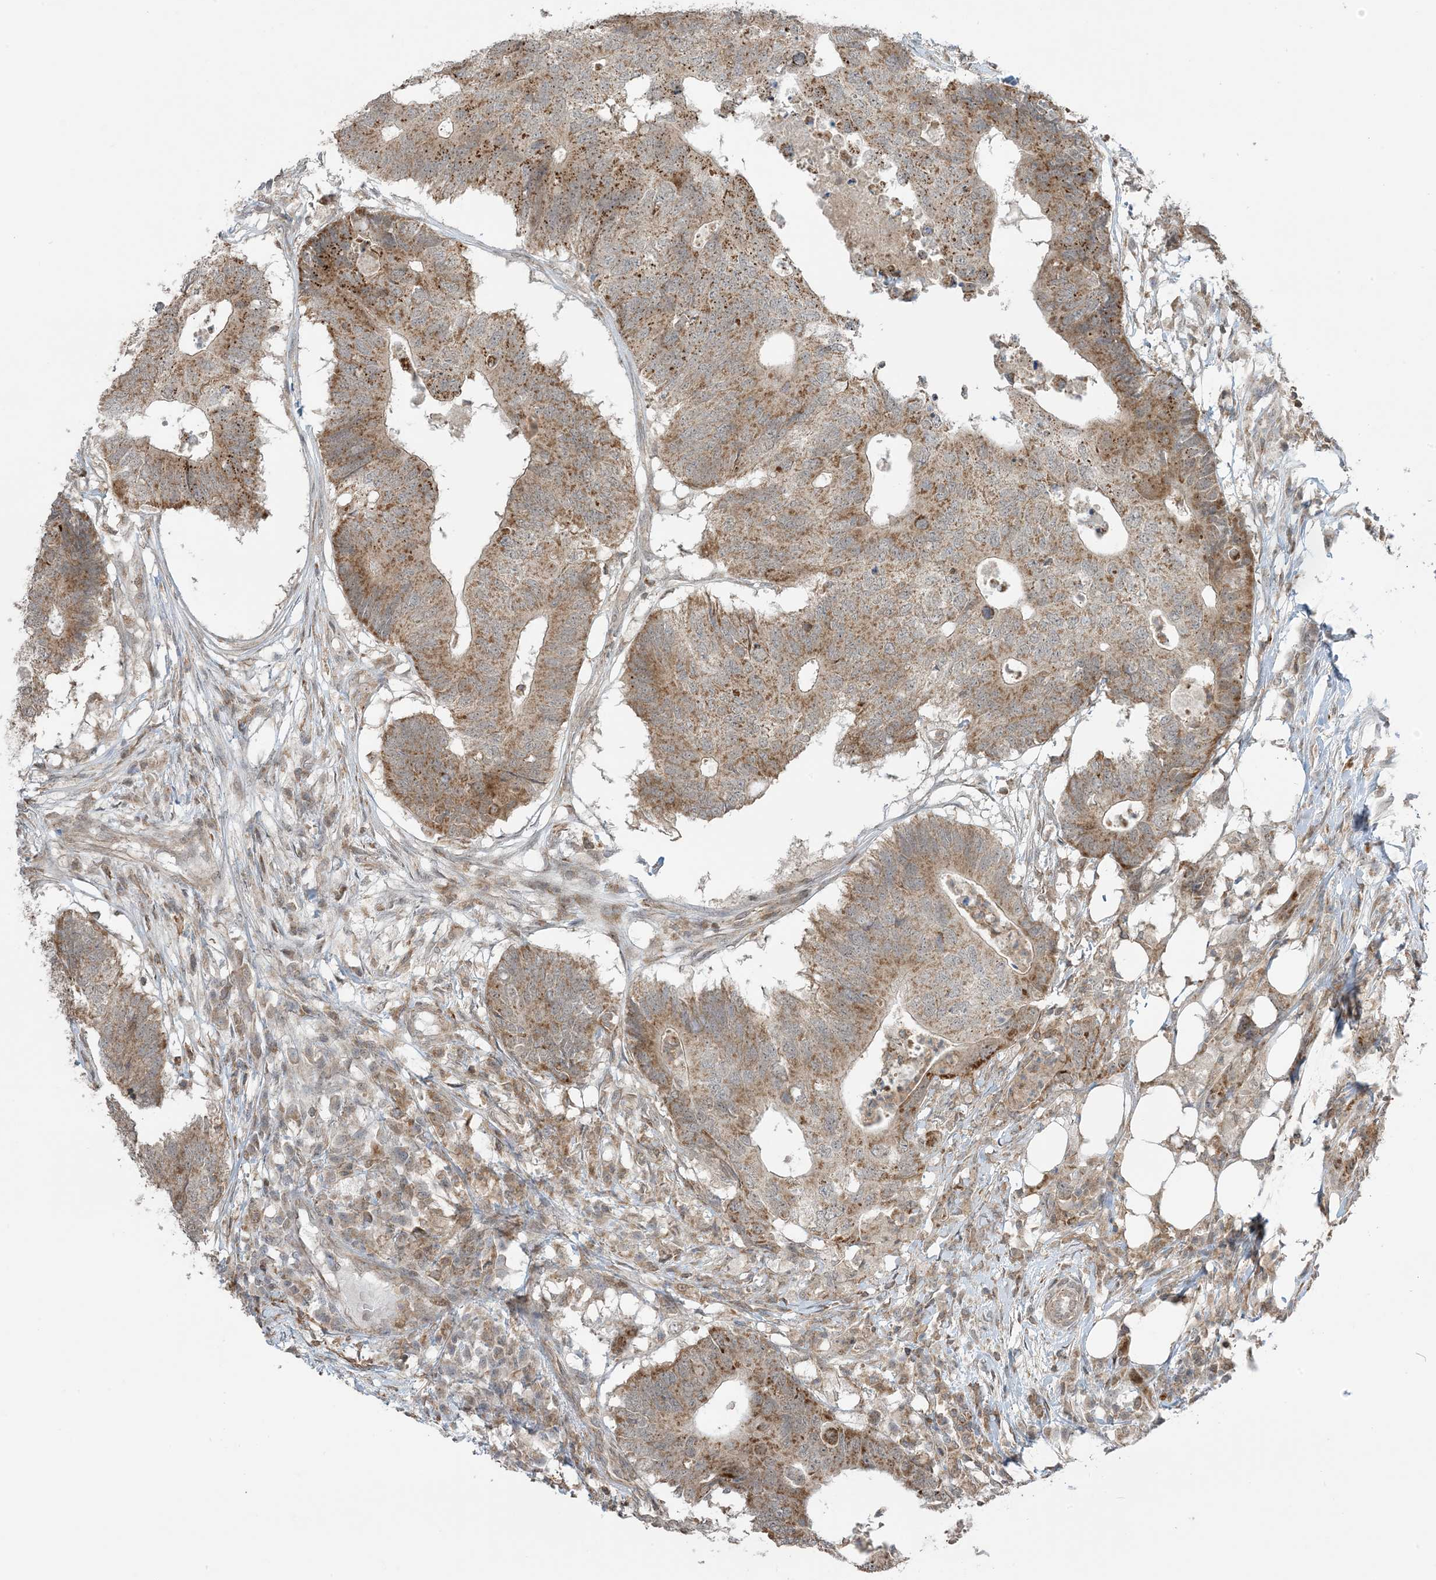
{"staining": {"intensity": "moderate", "quantity": ">75%", "location": "cytoplasmic/membranous"}, "tissue": "colorectal cancer", "cell_type": "Tumor cells", "image_type": "cancer", "snomed": [{"axis": "morphology", "description": "Adenocarcinoma, NOS"}, {"axis": "topography", "description": "Colon"}], "caption": "Immunohistochemistry of colorectal adenocarcinoma displays medium levels of moderate cytoplasmic/membranous staining in approximately >75% of tumor cells. (DAB (3,3'-diaminobenzidine) IHC, brown staining for protein, blue staining for nuclei).", "gene": "PHLDB2", "patient": {"sex": "male", "age": 71}}